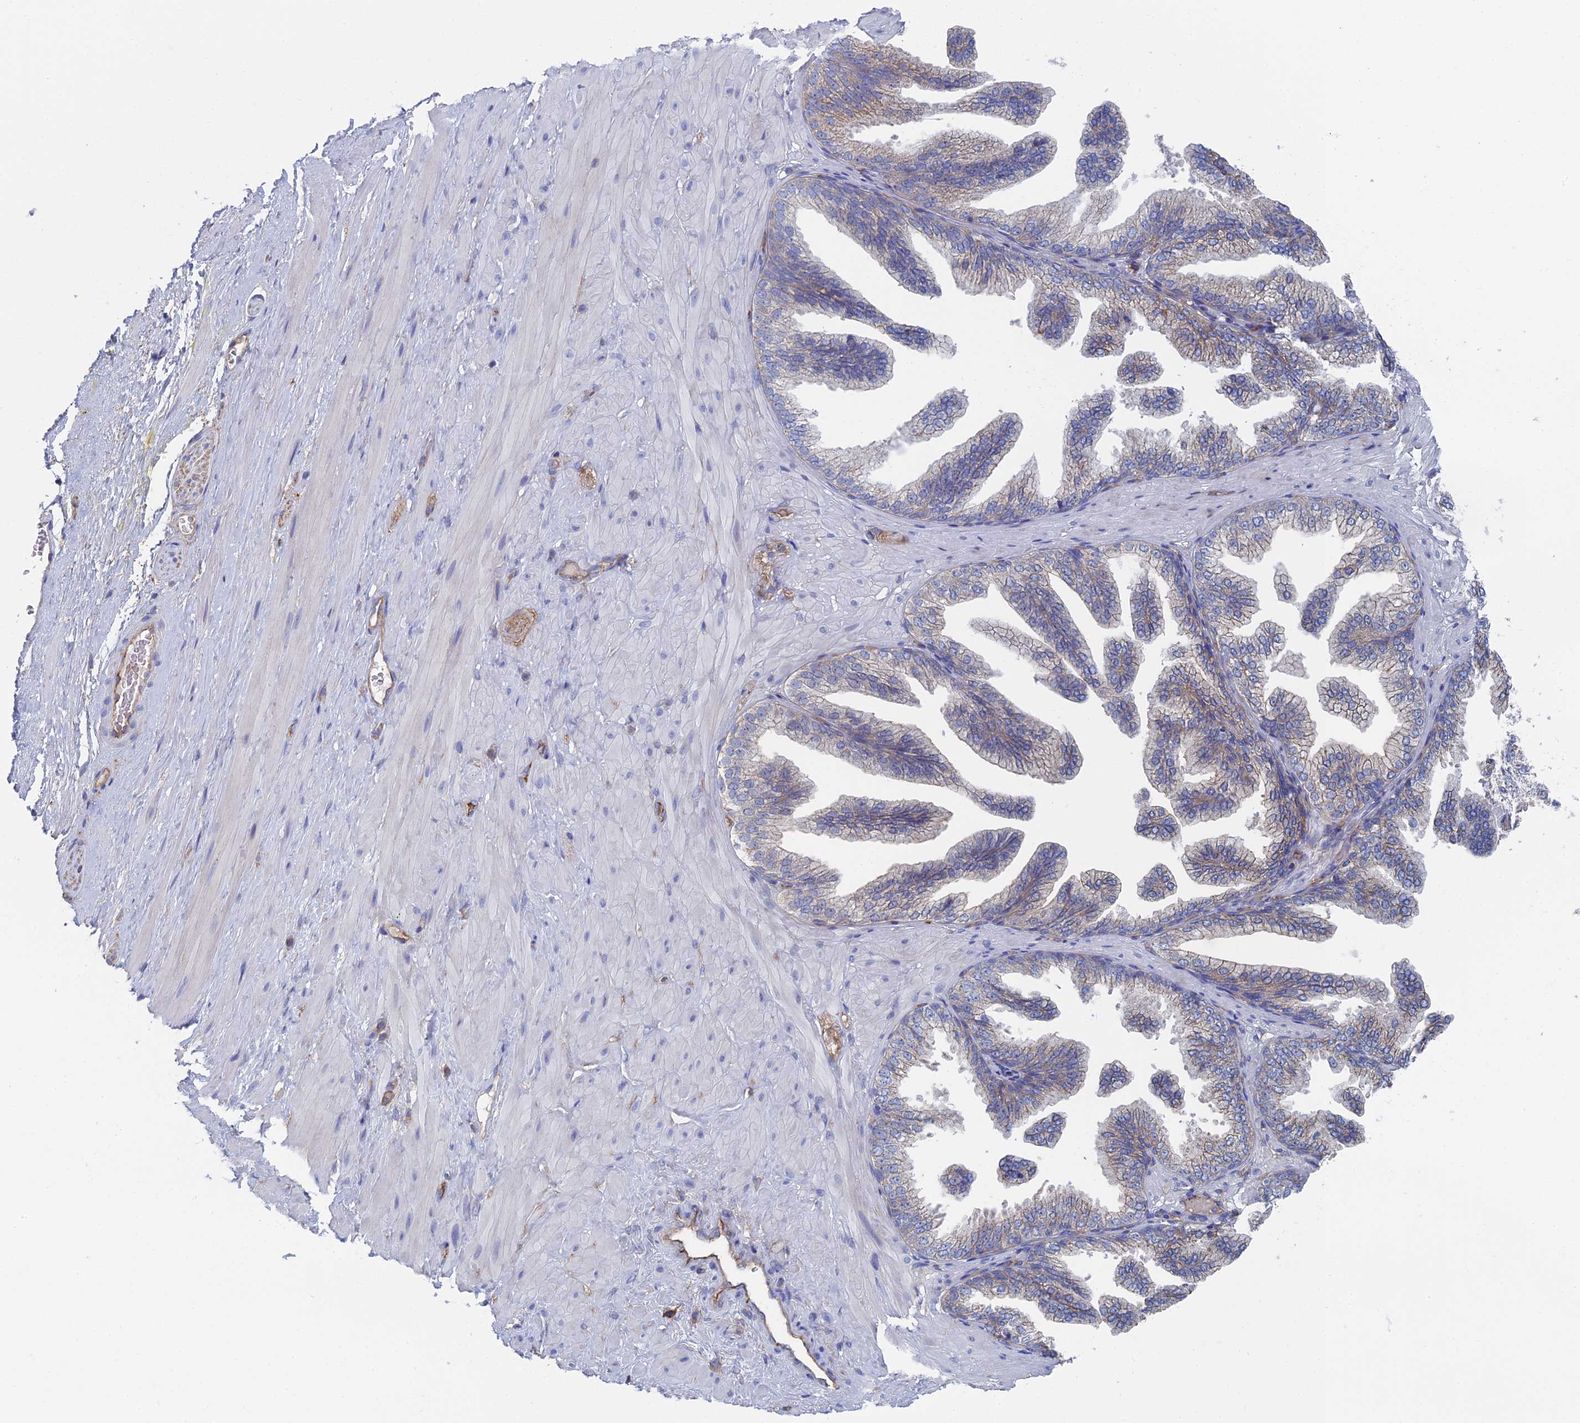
{"staining": {"intensity": "negative", "quantity": "none", "location": "none"}, "tissue": "adipose tissue", "cell_type": "Adipocytes", "image_type": "normal", "snomed": [{"axis": "morphology", "description": "Normal tissue, NOS"}, {"axis": "morphology", "description": "Adenocarcinoma, Low grade"}, {"axis": "topography", "description": "Prostate"}, {"axis": "topography", "description": "Peripheral nerve tissue"}], "caption": "This is an IHC photomicrograph of unremarkable human adipose tissue. There is no staining in adipocytes.", "gene": "SNX11", "patient": {"sex": "male", "age": 63}}